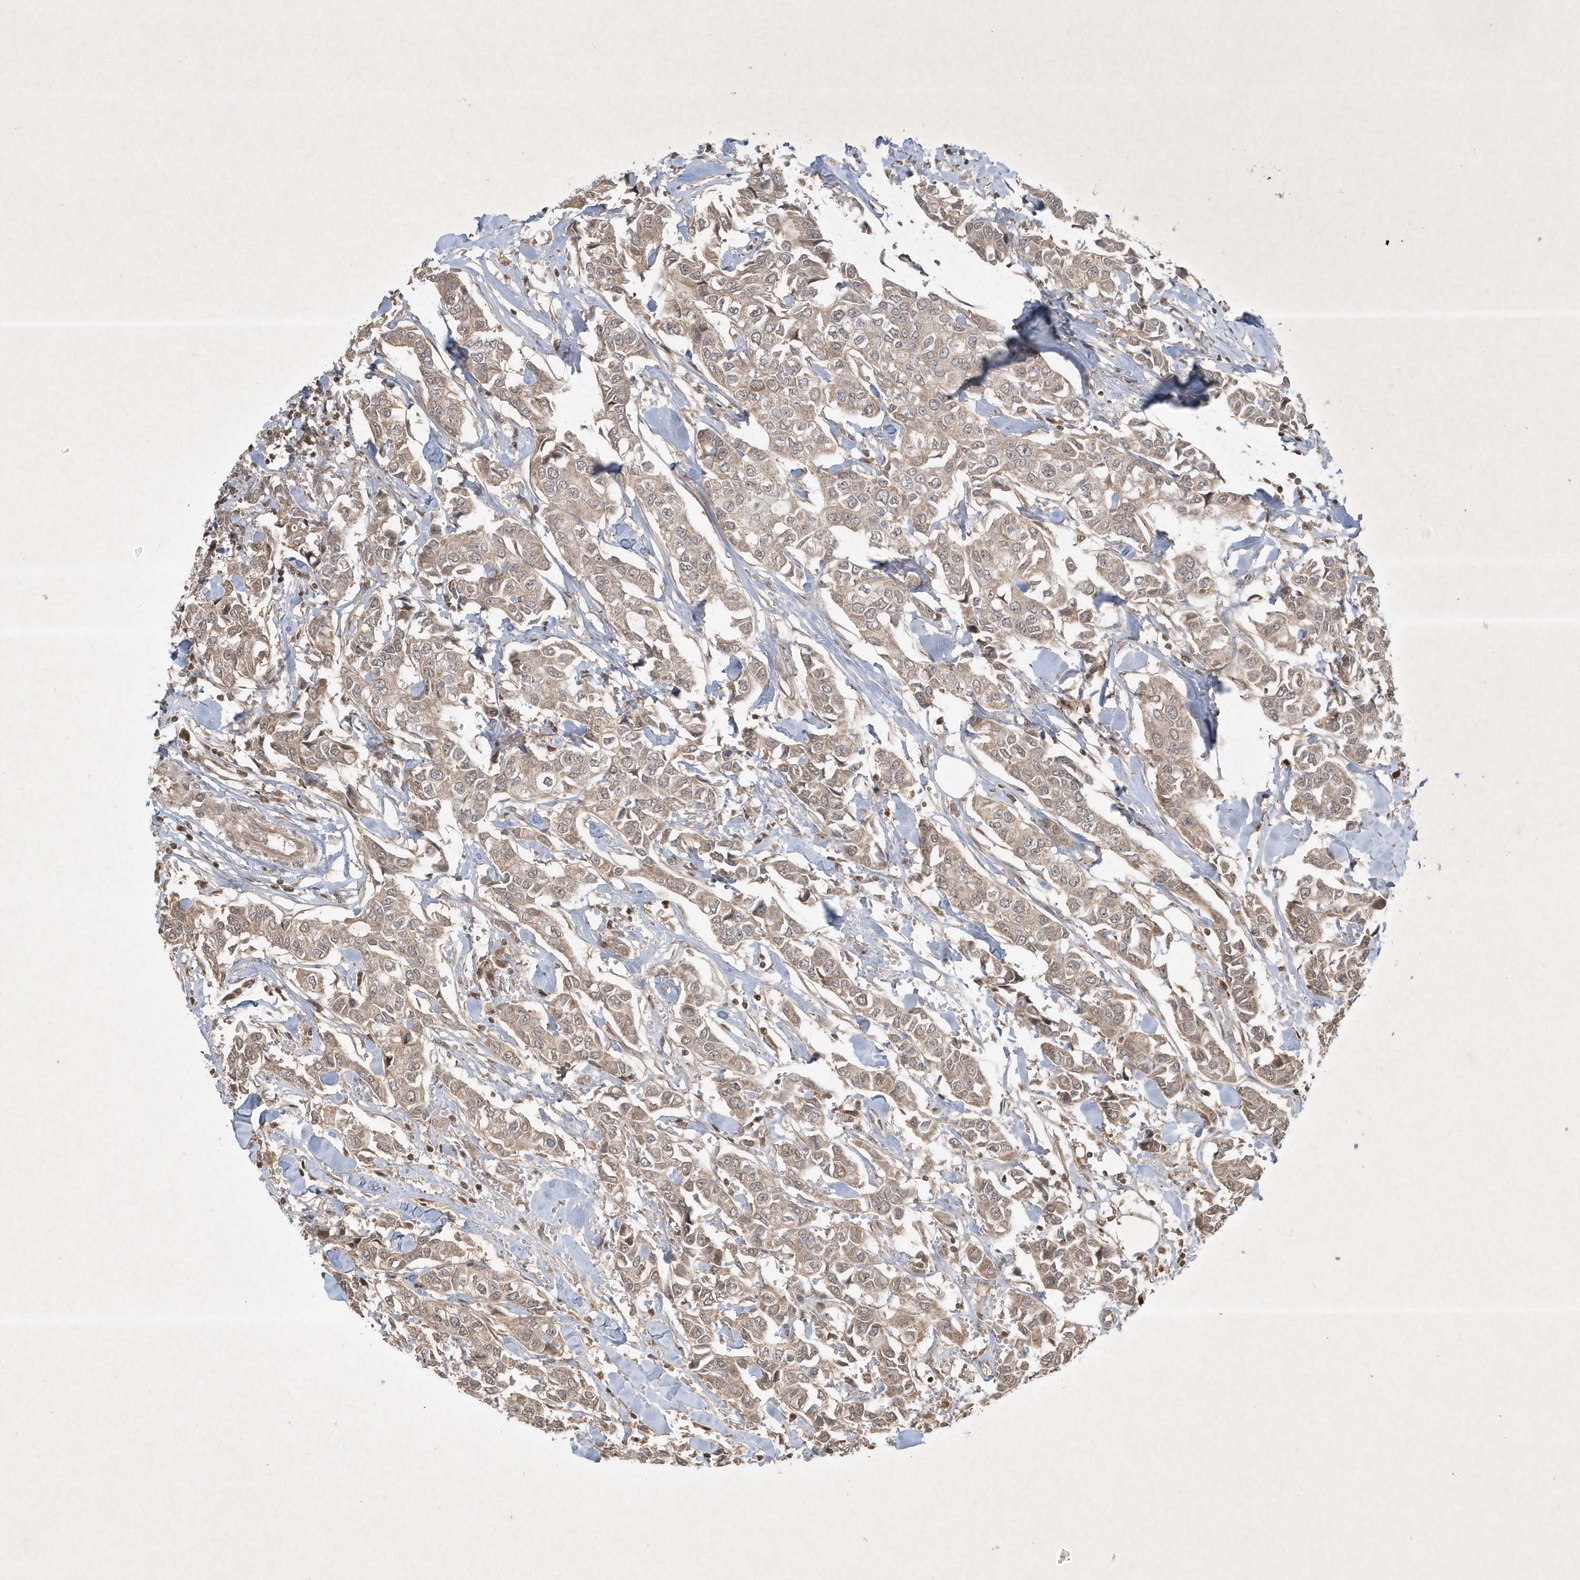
{"staining": {"intensity": "weak", "quantity": ">75%", "location": "cytoplasmic/membranous"}, "tissue": "breast cancer", "cell_type": "Tumor cells", "image_type": "cancer", "snomed": [{"axis": "morphology", "description": "Duct carcinoma"}, {"axis": "topography", "description": "Breast"}], "caption": "About >75% of tumor cells in infiltrating ductal carcinoma (breast) reveal weak cytoplasmic/membranous protein positivity as visualized by brown immunohistochemical staining.", "gene": "PLTP", "patient": {"sex": "female", "age": 80}}